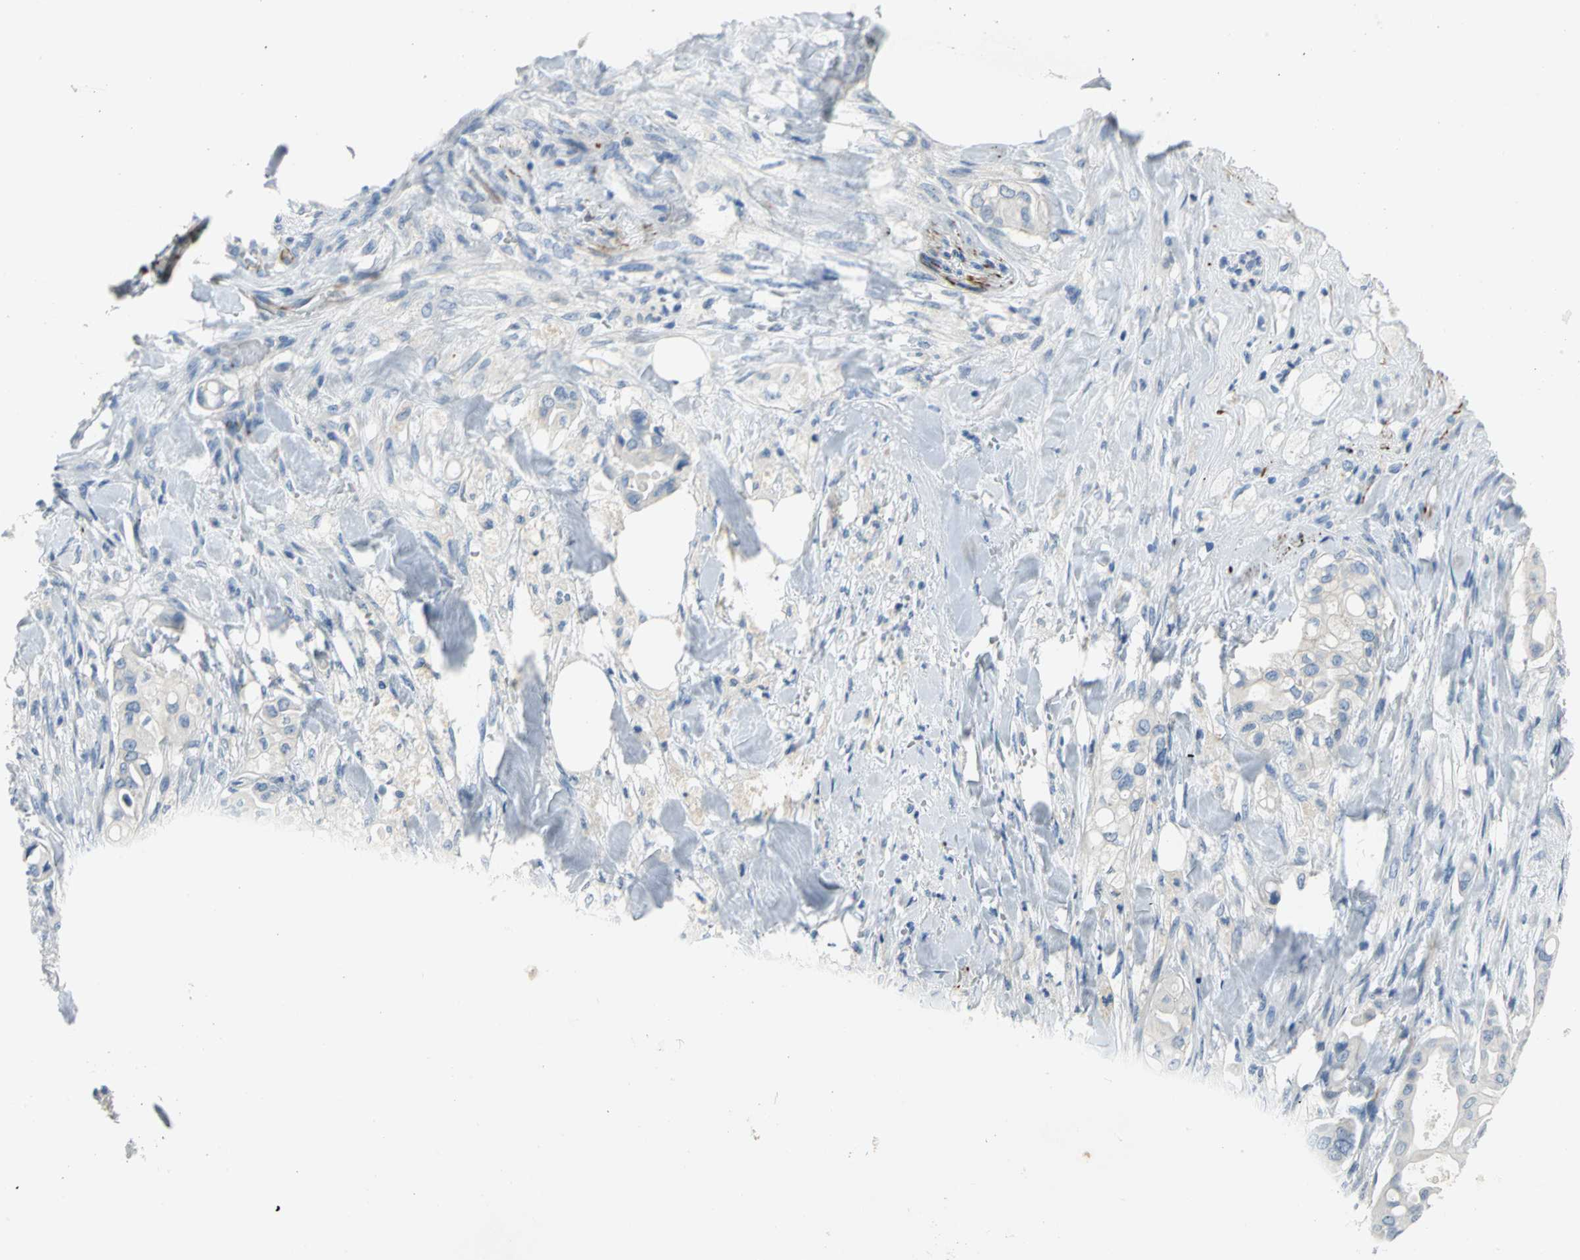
{"staining": {"intensity": "weak", "quantity": "25%-75%", "location": "cytoplasmic/membranous"}, "tissue": "liver cancer", "cell_type": "Tumor cells", "image_type": "cancer", "snomed": [{"axis": "morphology", "description": "Cholangiocarcinoma"}, {"axis": "topography", "description": "Liver"}], "caption": "Immunohistochemistry (IHC) (DAB) staining of human liver cancer reveals weak cytoplasmic/membranous protein staining in about 25%-75% of tumor cells. Using DAB (3,3'-diaminobenzidine) (brown) and hematoxylin (blue) stains, captured at high magnification using brightfield microscopy.", "gene": "ALOX15", "patient": {"sex": "female", "age": 68}}